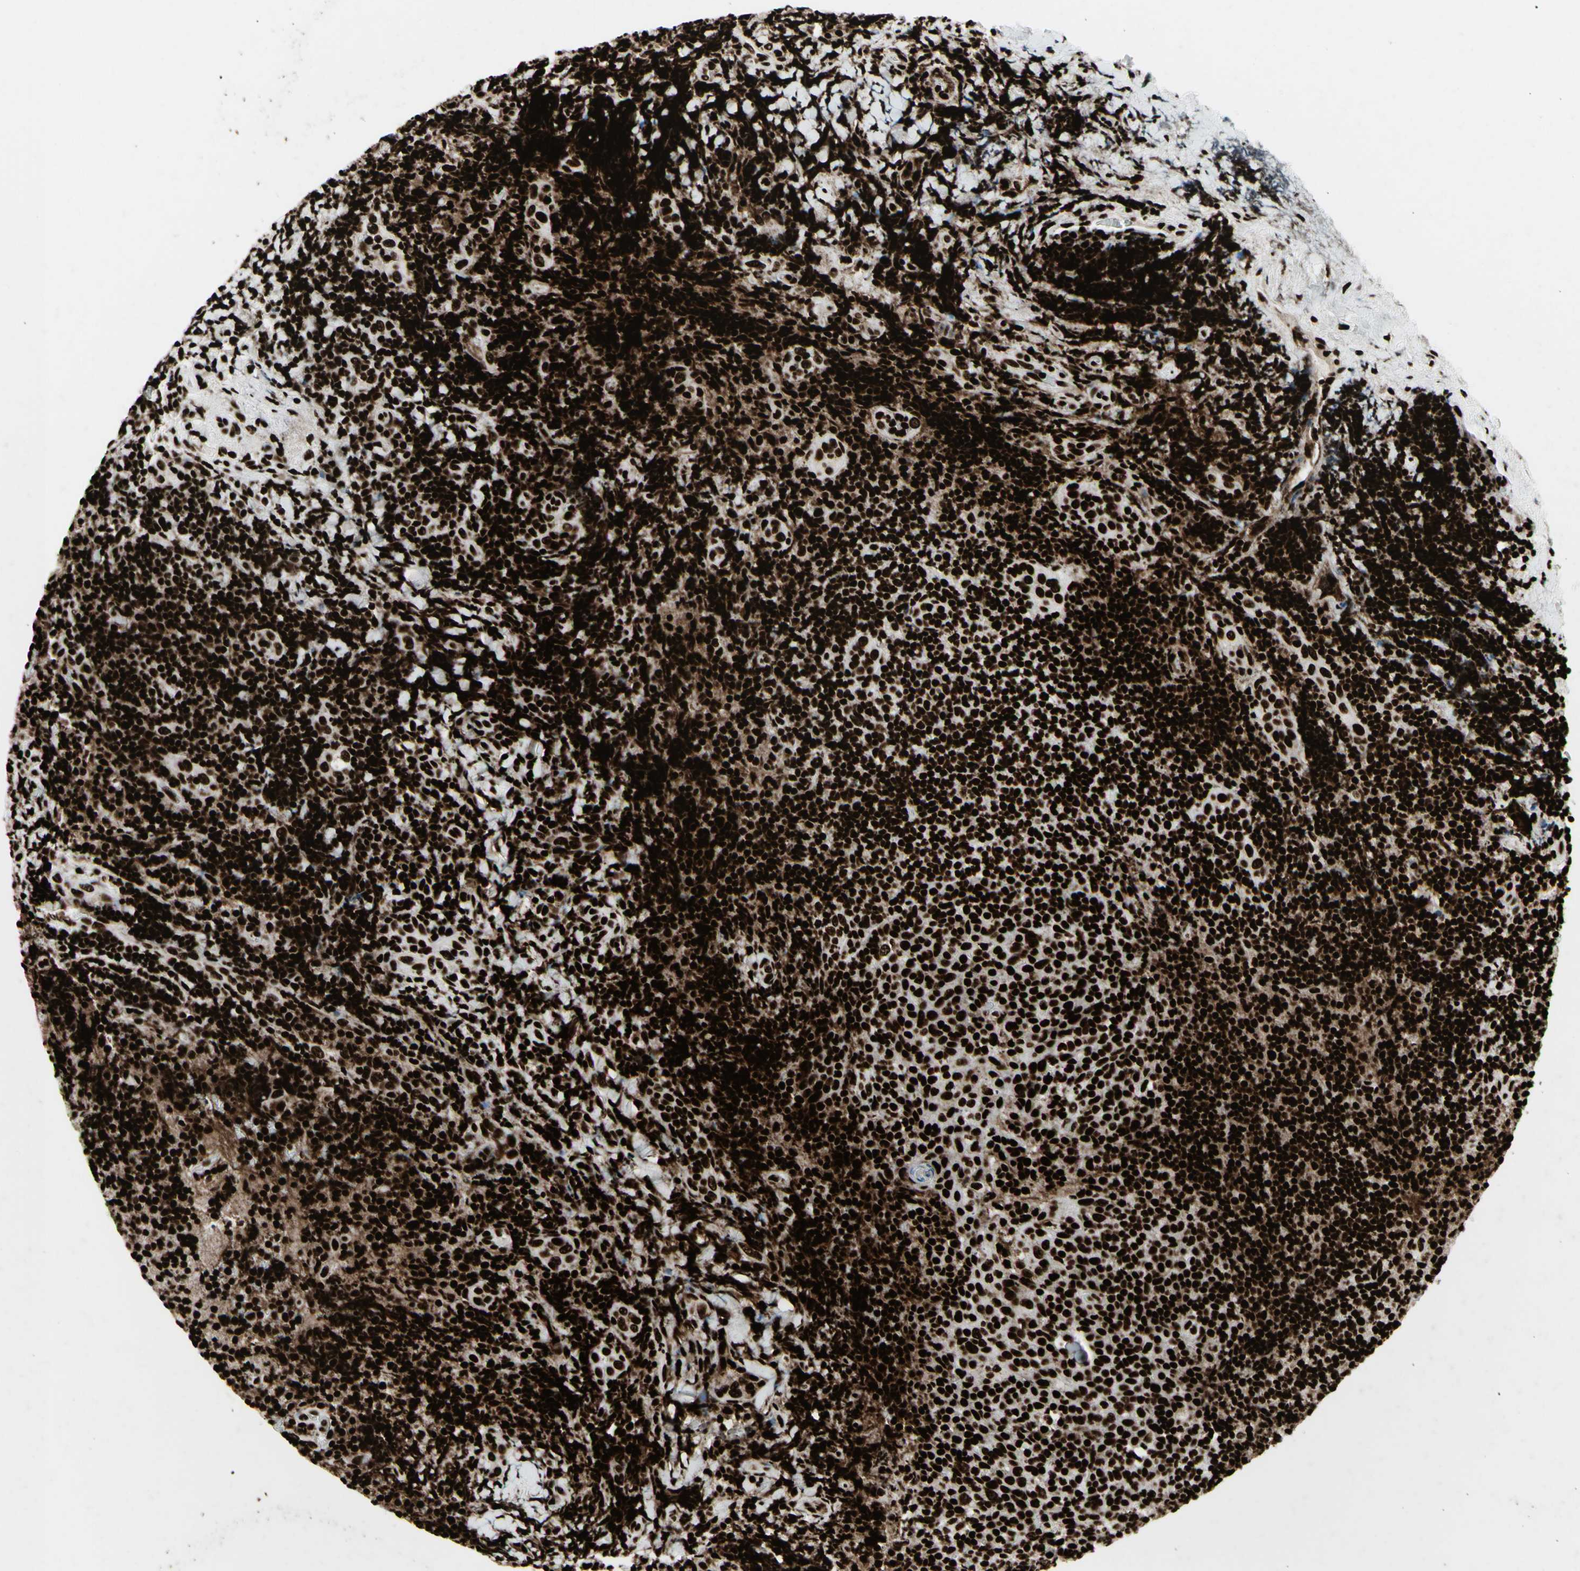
{"staining": {"intensity": "strong", "quantity": ">75%", "location": "nuclear"}, "tissue": "lymphoma", "cell_type": "Tumor cells", "image_type": "cancer", "snomed": [{"axis": "morphology", "description": "Malignant lymphoma, non-Hodgkin's type, High grade"}, {"axis": "topography", "description": "Tonsil"}], "caption": "There is high levels of strong nuclear positivity in tumor cells of malignant lymphoma, non-Hodgkin's type (high-grade), as demonstrated by immunohistochemical staining (brown color).", "gene": "U2AF2", "patient": {"sex": "female", "age": 36}}